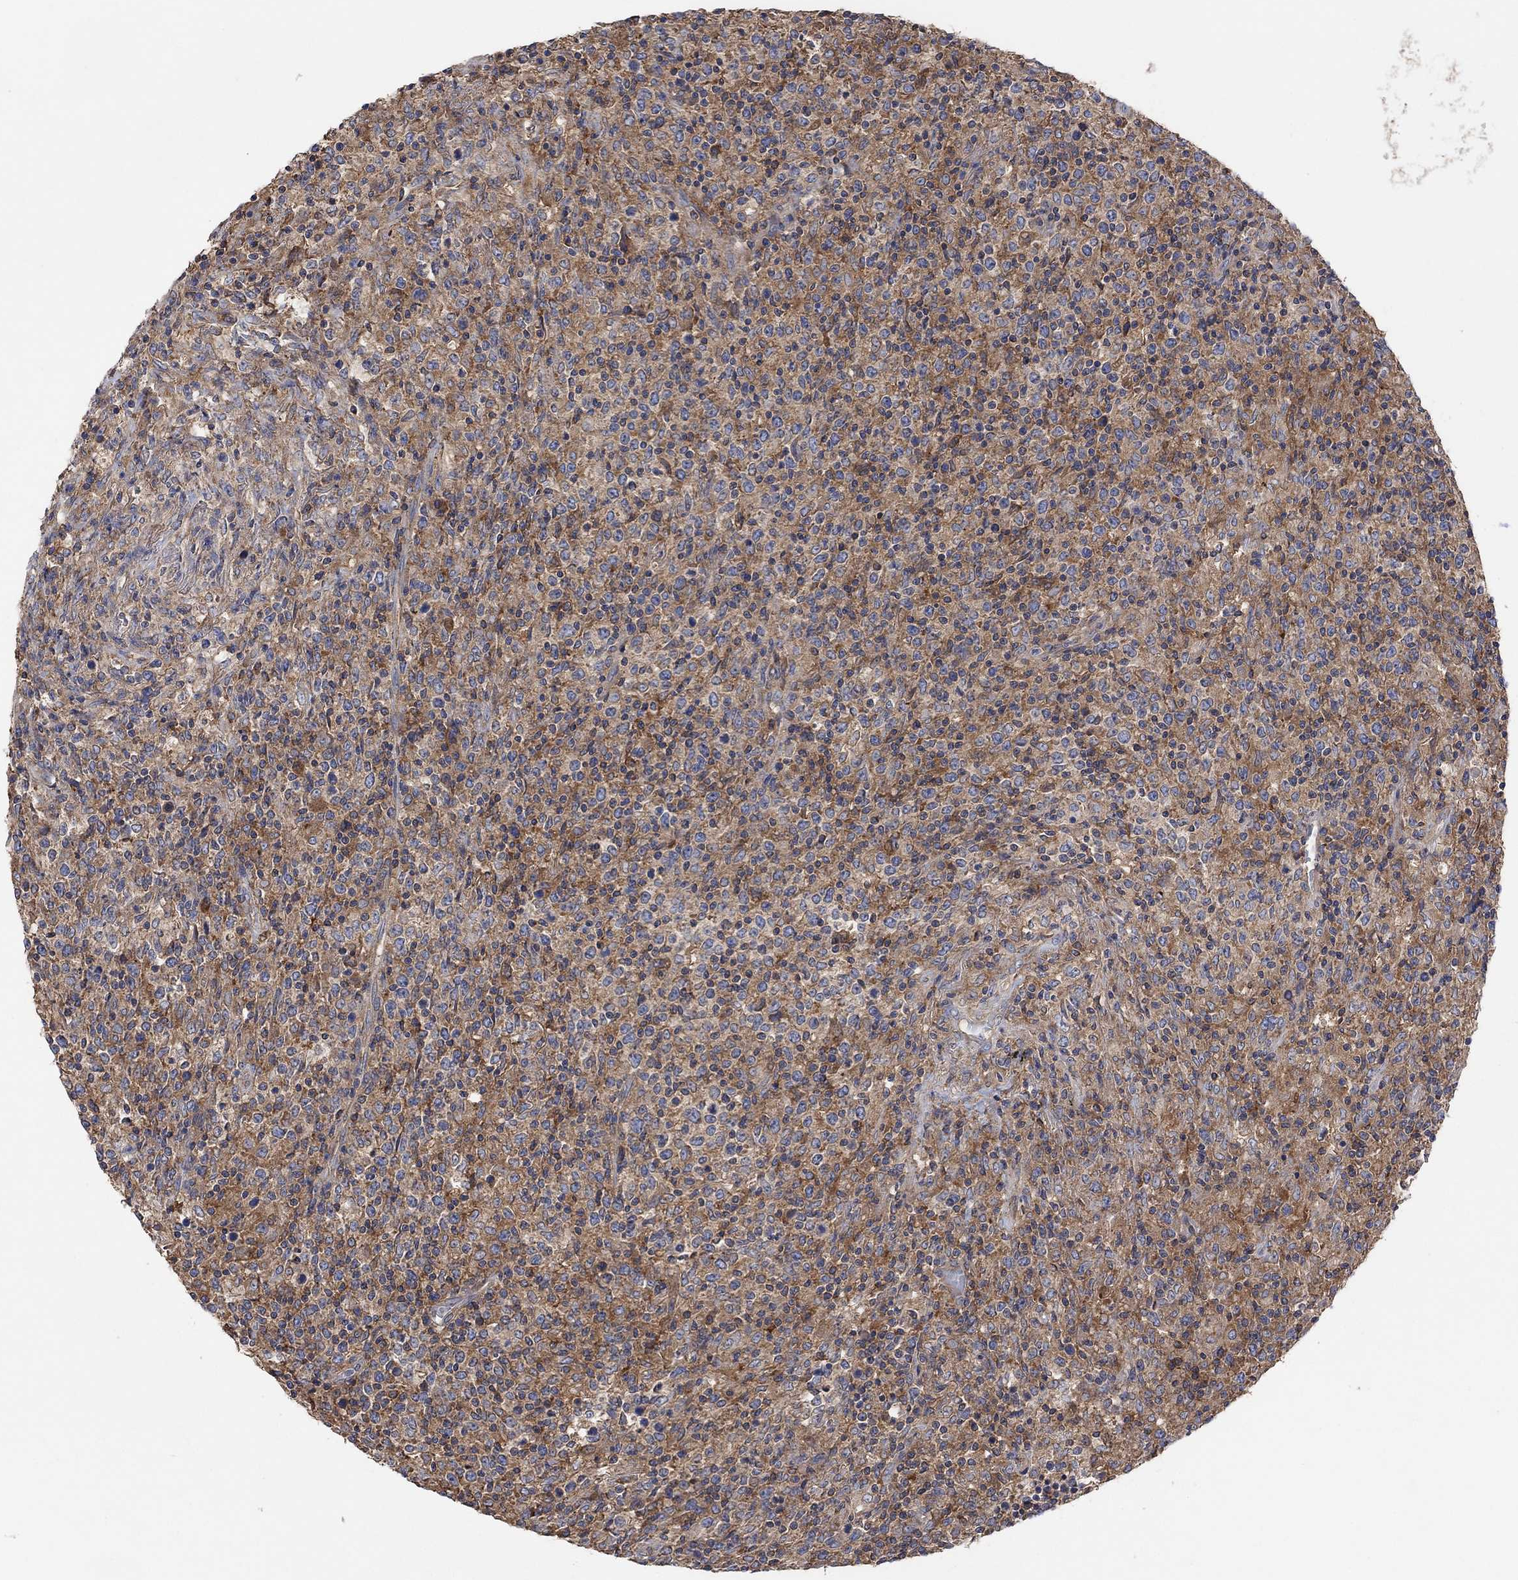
{"staining": {"intensity": "moderate", "quantity": ">75%", "location": "cytoplasmic/membranous"}, "tissue": "lymphoma", "cell_type": "Tumor cells", "image_type": "cancer", "snomed": [{"axis": "morphology", "description": "Malignant lymphoma, non-Hodgkin's type, High grade"}, {"axis": "topography", "description": "Lung"}], "caption": "IHC histopathology image of neoplastic tissue: lymphoma stained using immunohistochemistry (IHC) reveals medium levels of moderate protein expression localized specifically in the cytoplasmic/membranous of tumor cells, appearing as a cytoplasmic/membranous brown color.", "gene": "BLOC1S3", "patient": {"sex": "male", "age": 79}}